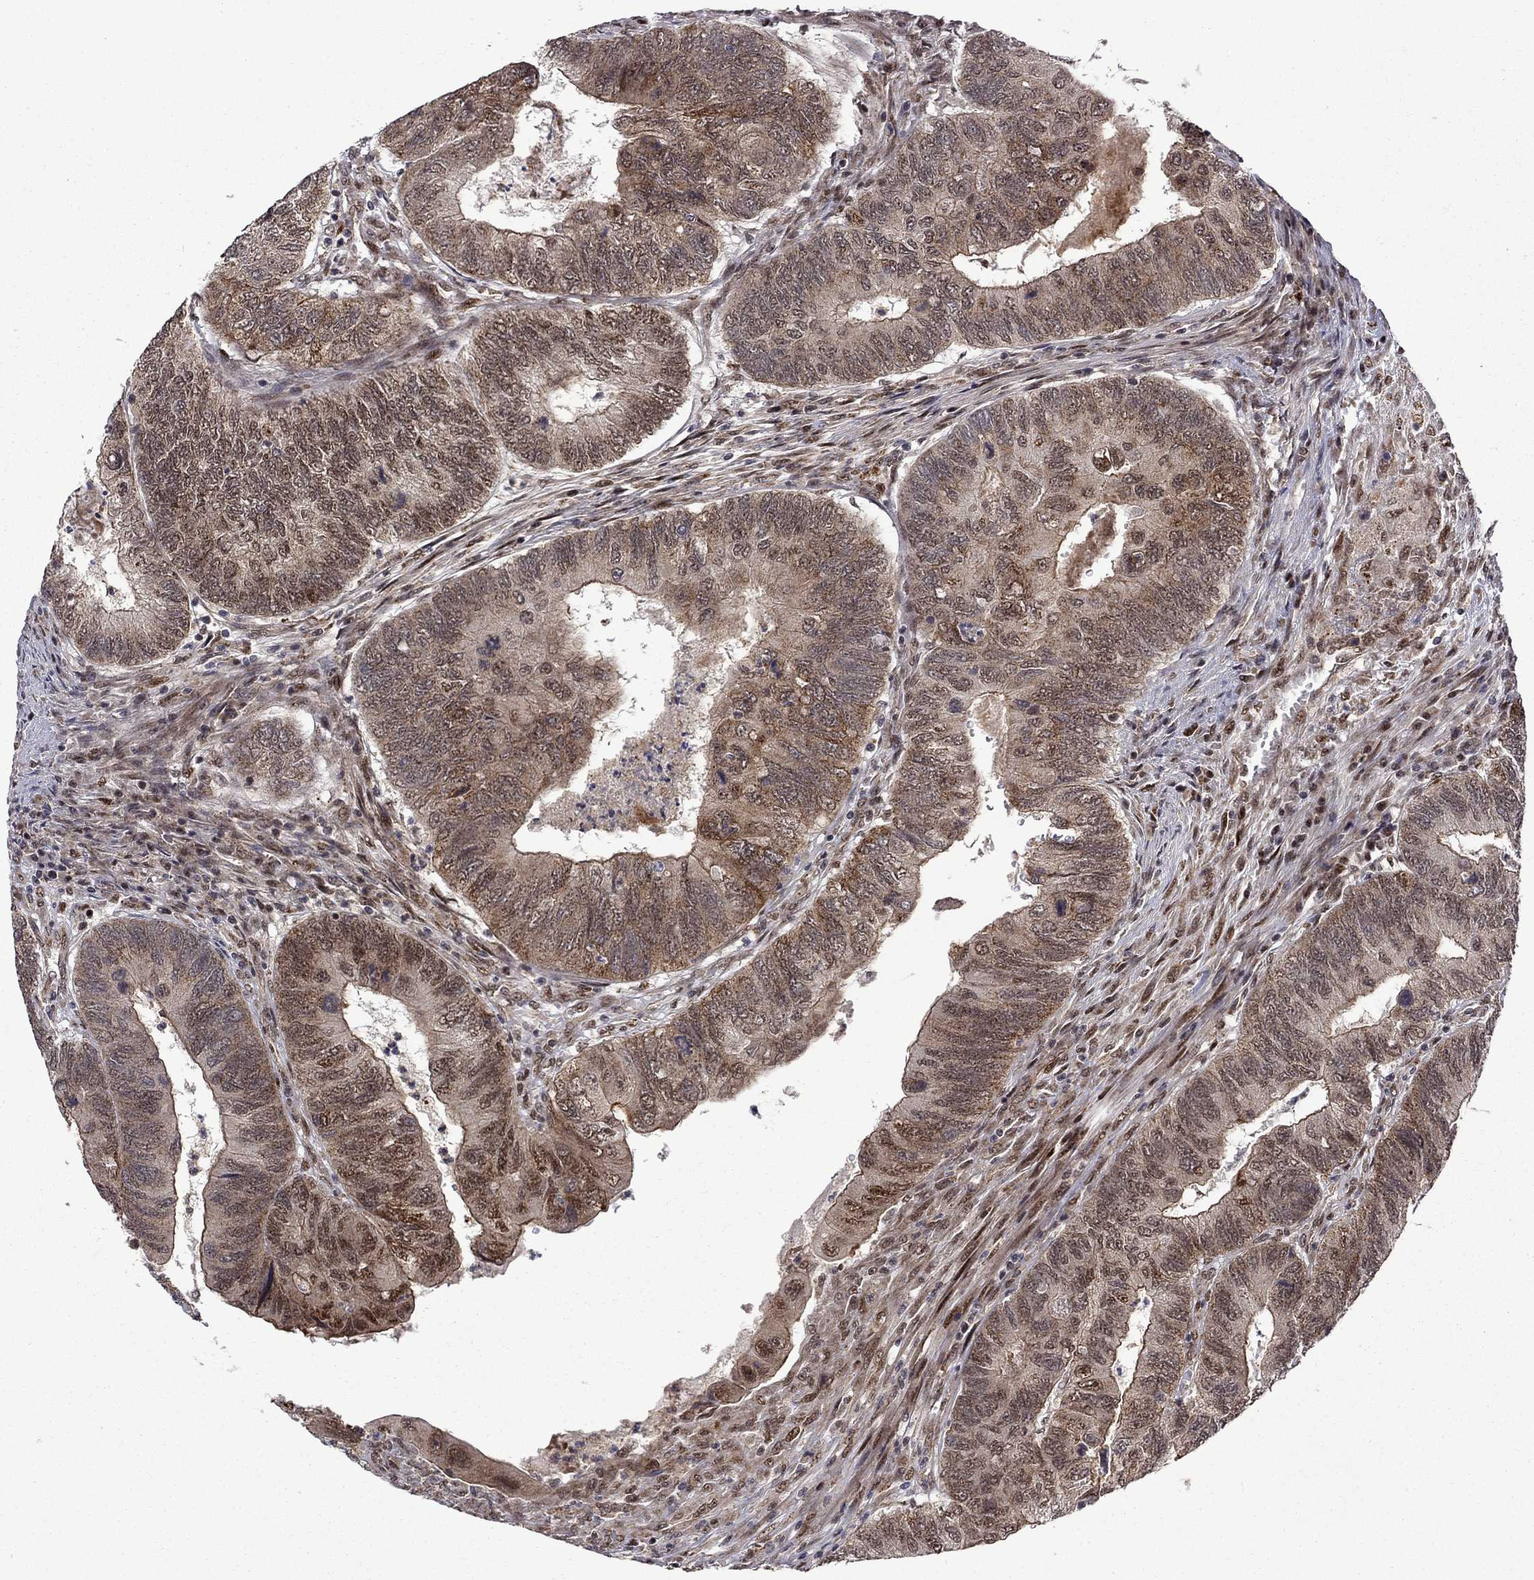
{"staining": {"intensity": "moderate", "quantity": "25%-75%", "location": "nuclear"}, "tissue": "colorectal cancer", "cell_type": "Tumor cells", "image_type": "cancer", "snomed": [{"axis": "morphology", "description": "Adenocarcinoma, NOS"}, {"axis": "topography", "description": "Colon"}], "caption": "Immunohistochemistry (IHC) of human colorectal cancer shows medium levels of moderate nuclear staining in about 25%-75% of tumor cells. (IHC, brightfield microscopy, high magnification).", "gene": "KPNA3", "patient": {"sex": "female", "age": 67}}